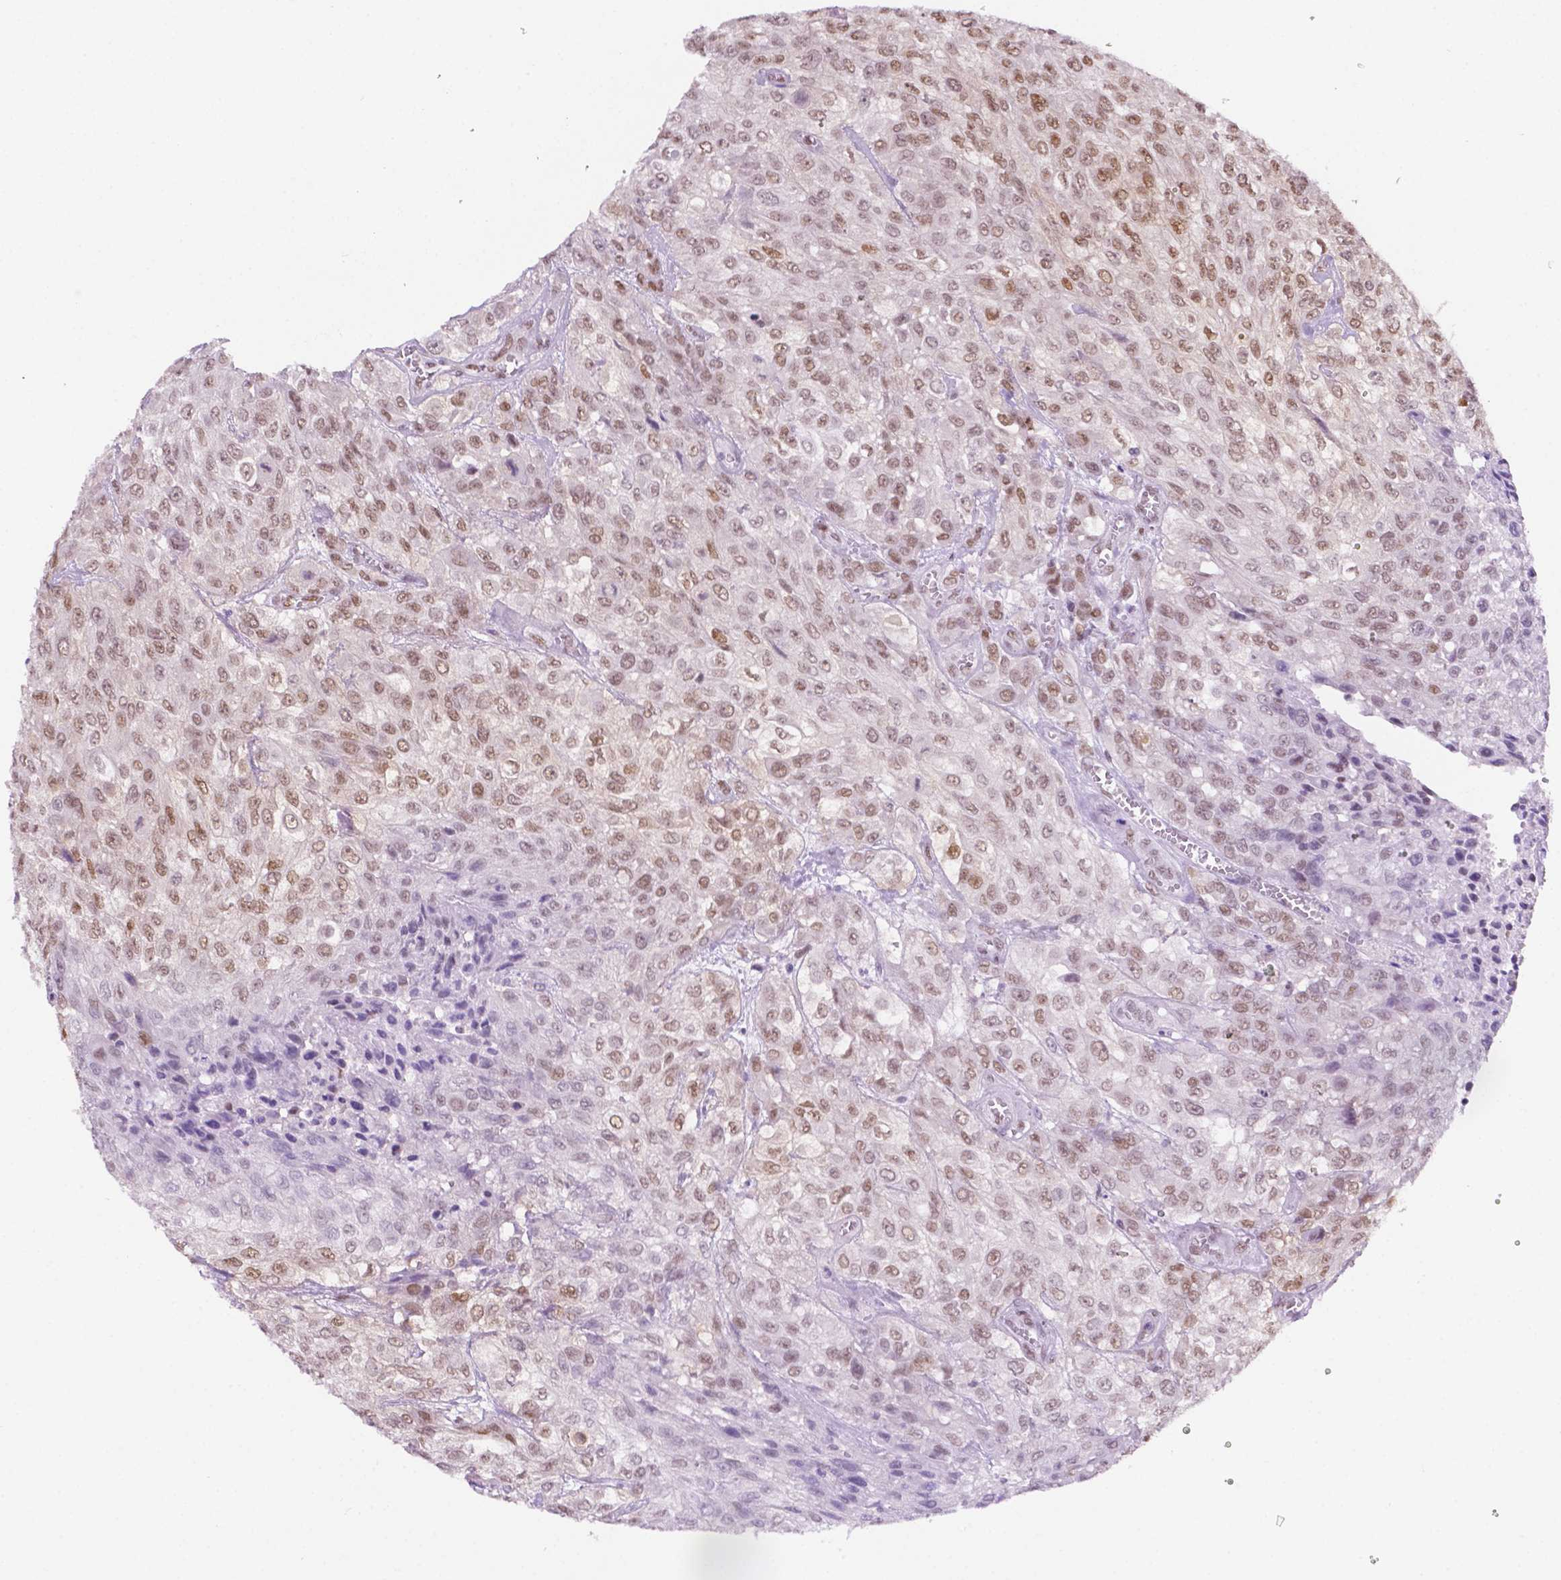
{"staining": {"intensity": "moderate", "quantity": ">75%", "location": "nuclear"}, "tissue": "urothelial cancer", "cell_type": "Tumor cells", "image_type": "cancer", "snomed": [{"axis": "morphology", "description": "Urothelial carcinoma, High grade"}, {"axis": "topography", "description": "Urinary bladder"}], "caption": "Protein positivity by immunohistochemistry (IHC) displays moderate nuclear staining in approximately >75% of tumor cells in high-grade urothelial carcinoma. Nuclei are stained in blue.", "gene": "ERF", "patient": {"sex": "male", "age": 57}}